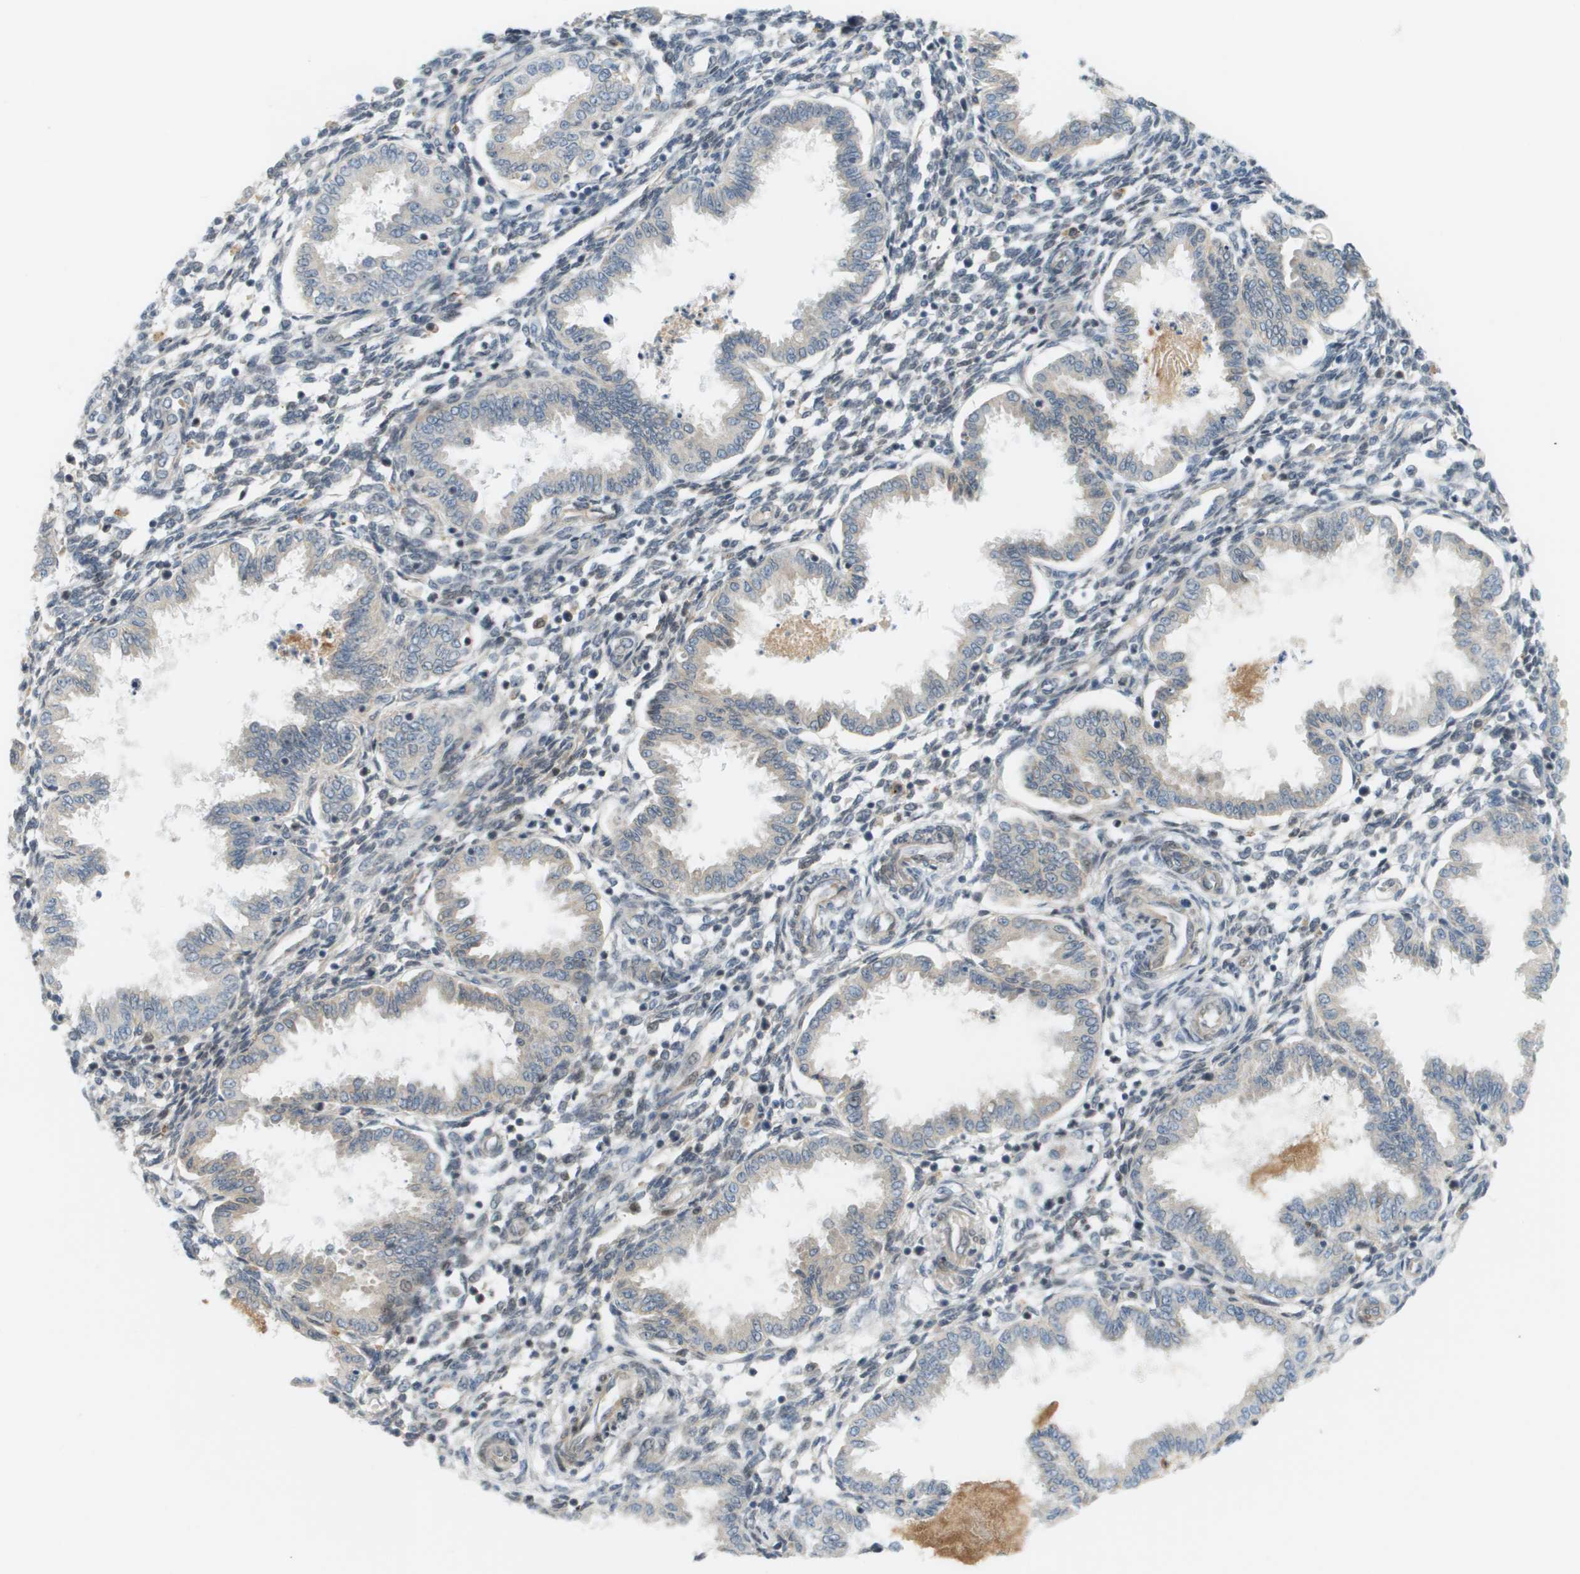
{"staining": {"intensity": "moderate", "quantity": "<25%", "location": "nuclear"}, "tissue": "endometrium", "cell_type": "Cells in endometrial stroma", "image_type": "normal", "snomed": [{"axis": "morphology", "description": "Normal tissue, NOS"}, {"axis": "topography", "description": "Endometrium"}], "caption": "A brown stain shows moderate nuclear positivity of a protein in cells in endometrial stroma of unremarkable human endometrium. (IHC, brightfield microscopy, high magnification).", "gene": "CACNB4", "patient": {"sex": "female", "age": 33}}